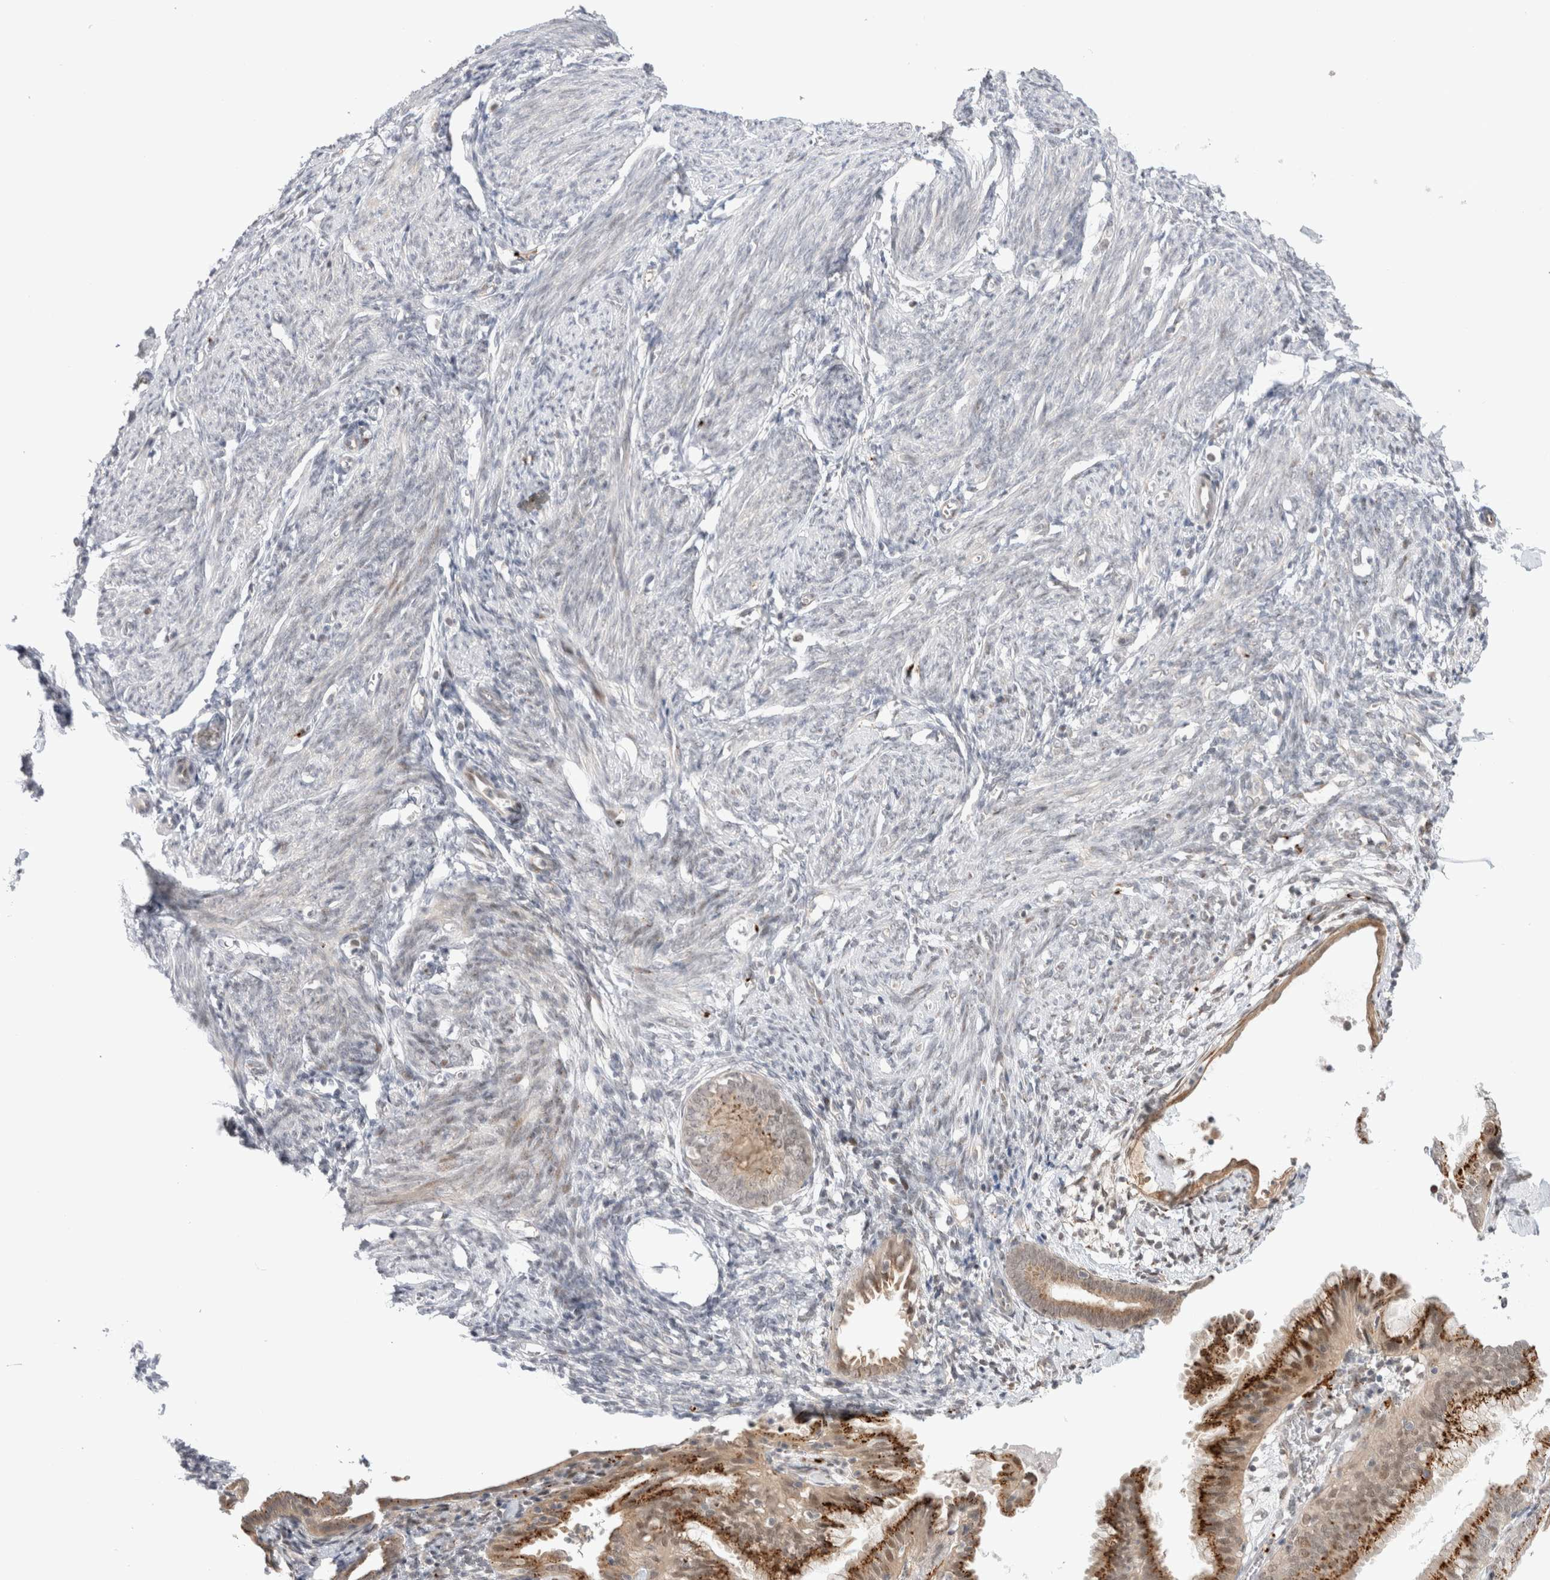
{"staining": {"intensity": "negative", "quantity": "none", "location": "none"}, "tissue": "endometrium", "cell_type": "Cells in endometrial stroma", "image_type": "normal", "snomed": [{"axis": "morphology", "description": "Normal tissue, NOS"}, {"axis": "morphology", "description": "Adenocarcinoma, NOS"}, {"axis": "topography", "description": "Endometrium"}], "caption": "An immunohistochemistry (IHC) micrograph of normal endometrium is shown. There is no staining in cells in endometrial stroma of endometrium. (Stains: DAB immunohistochemistry with hematoxylin counter stain, Microscopy: brightfield microscopy at high magnification).", "gene": "VPS28", "patient": {"sex": "female", "age": 57}}